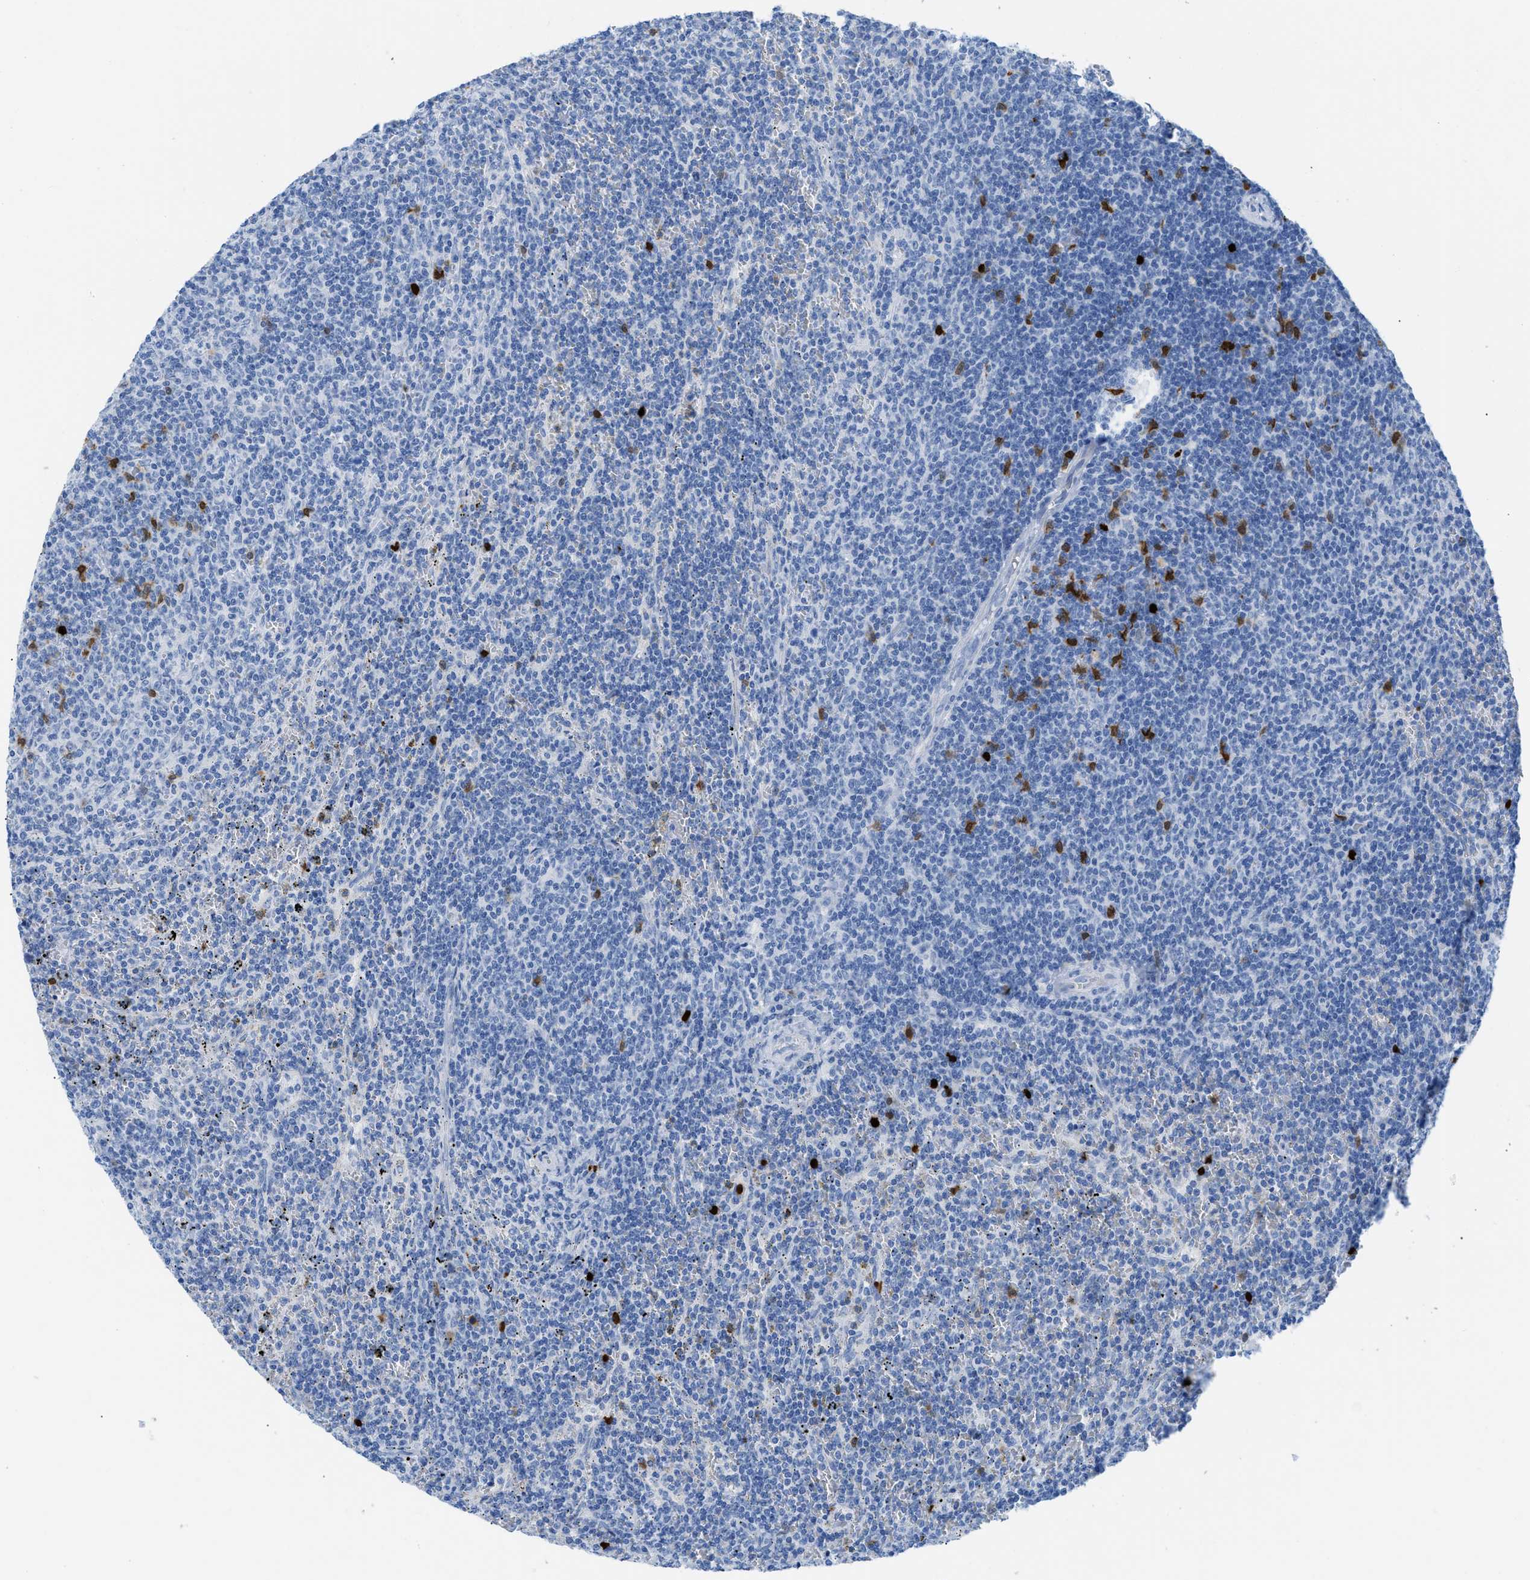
{"staining": {"intensity": "negative", "quantity": "none", "location": "none"}, "tissue": "lymphoma", "cell_type": "Tumor cells", "image_type": "cancer", "snomed": [{"axis": "morphology", "description": "Malignant lymphoma, non-Hodgkin's type, Low grade"}, {"axis": "topography", "description": "Spleen"}], "caption": "IHC image of neoplastic tissue: human lymphoma stained with DAB reveals no significant protein positivity in tumor cells. (Immunohistochemistry (ihc), brightfield microscopy, high magnification).", "gene": "TCL1A", "patient": {"sex": "female", "age": 50}}